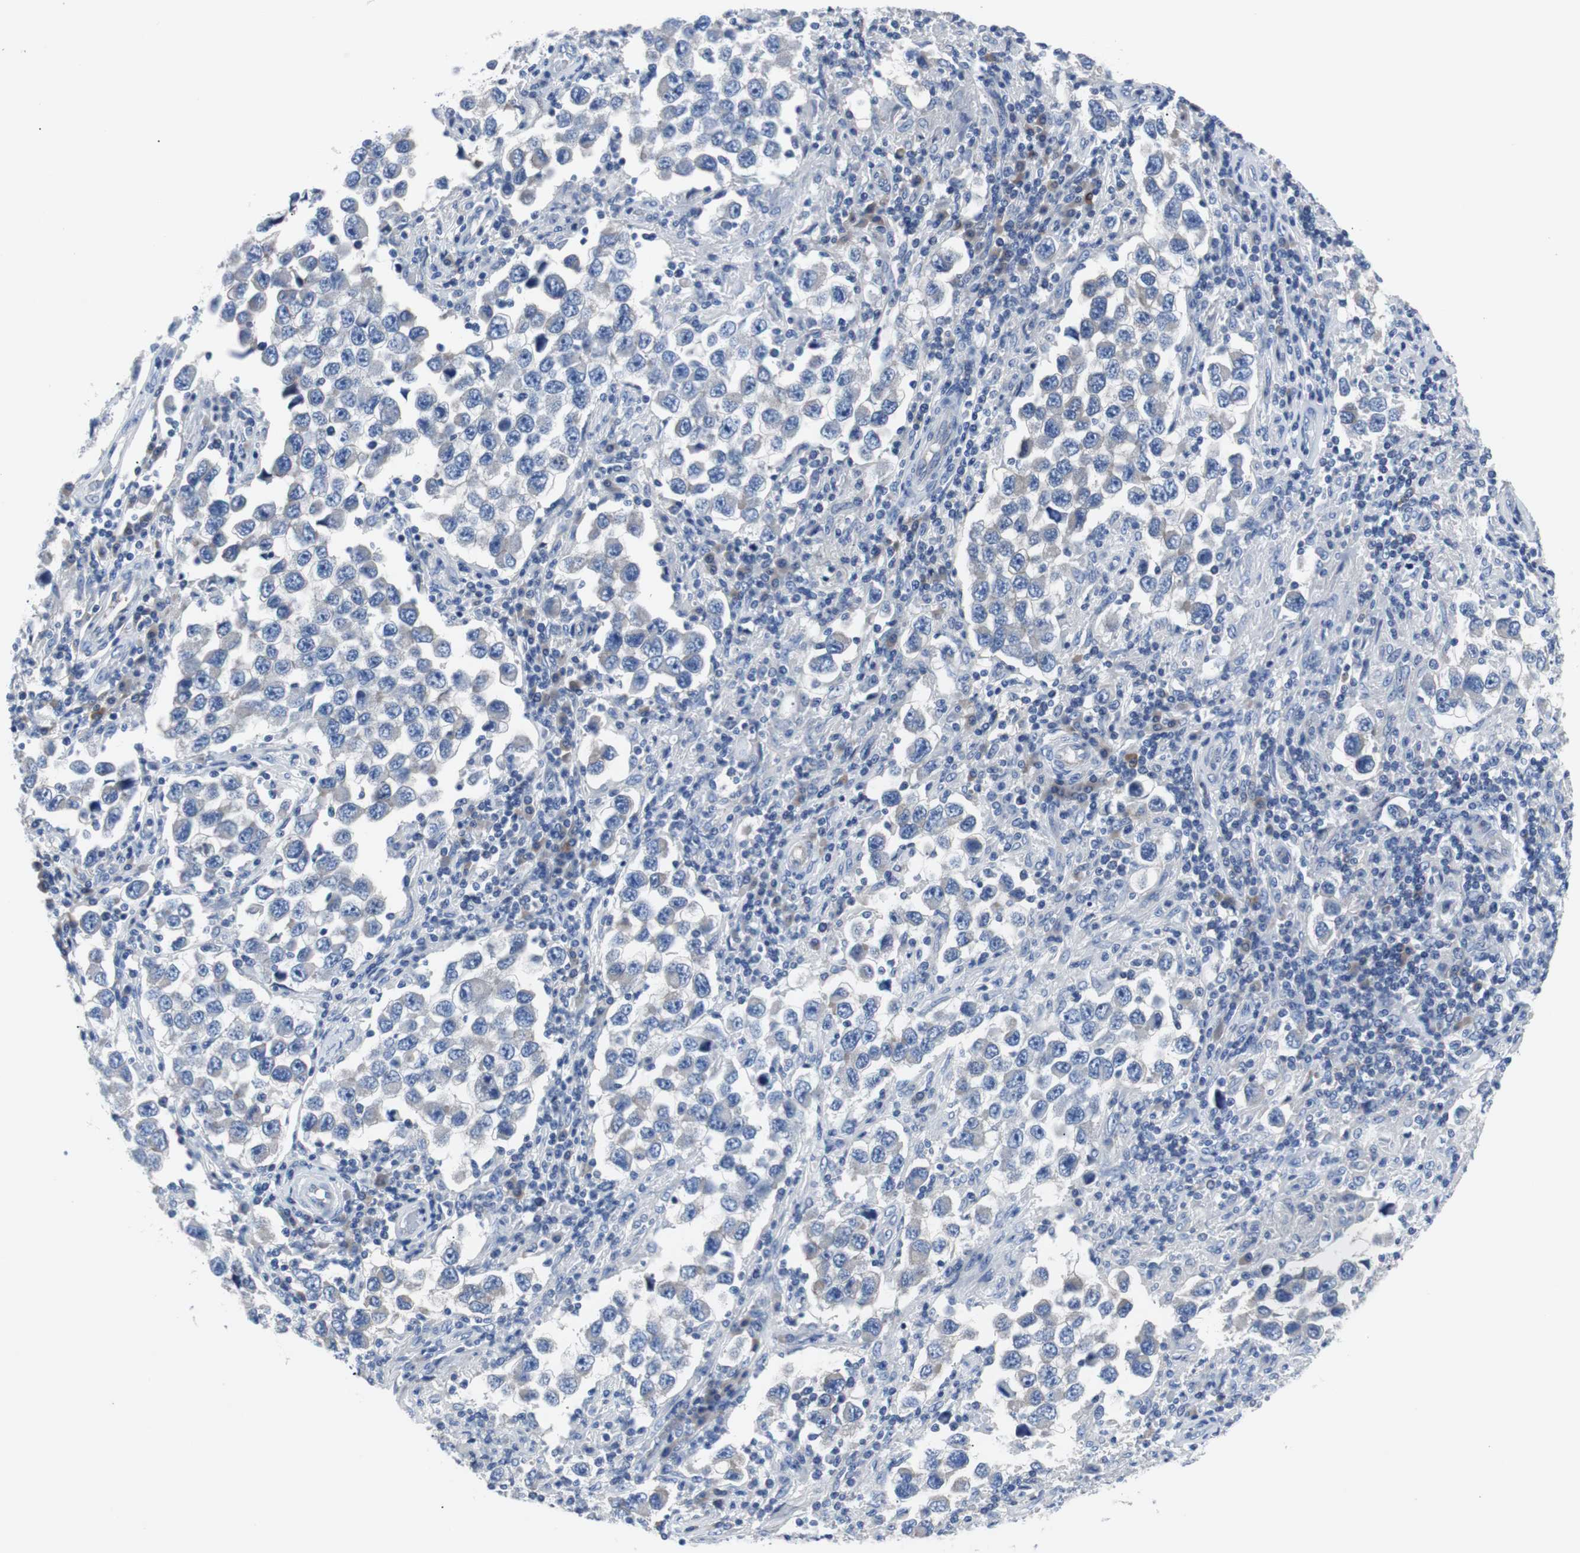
{"staining": {"intensity": "negative", "quantity": "none", "location": "none"}, "tissue": "testis cancer", "cell_type": "Tumor cells", "image_type": "cancer", "snomed": [{"axis": "morphology", "description": "Carcinoma, Embryonal, NOS"}, {"axis": "topography", "description": "Testis"}], "caption": "Protein analysis of embryonal carcinoma (testis) displays no significant positivity in tumor cells.", "gene": "EEF2K", "patient": {"sex": "male", "age": 21}}